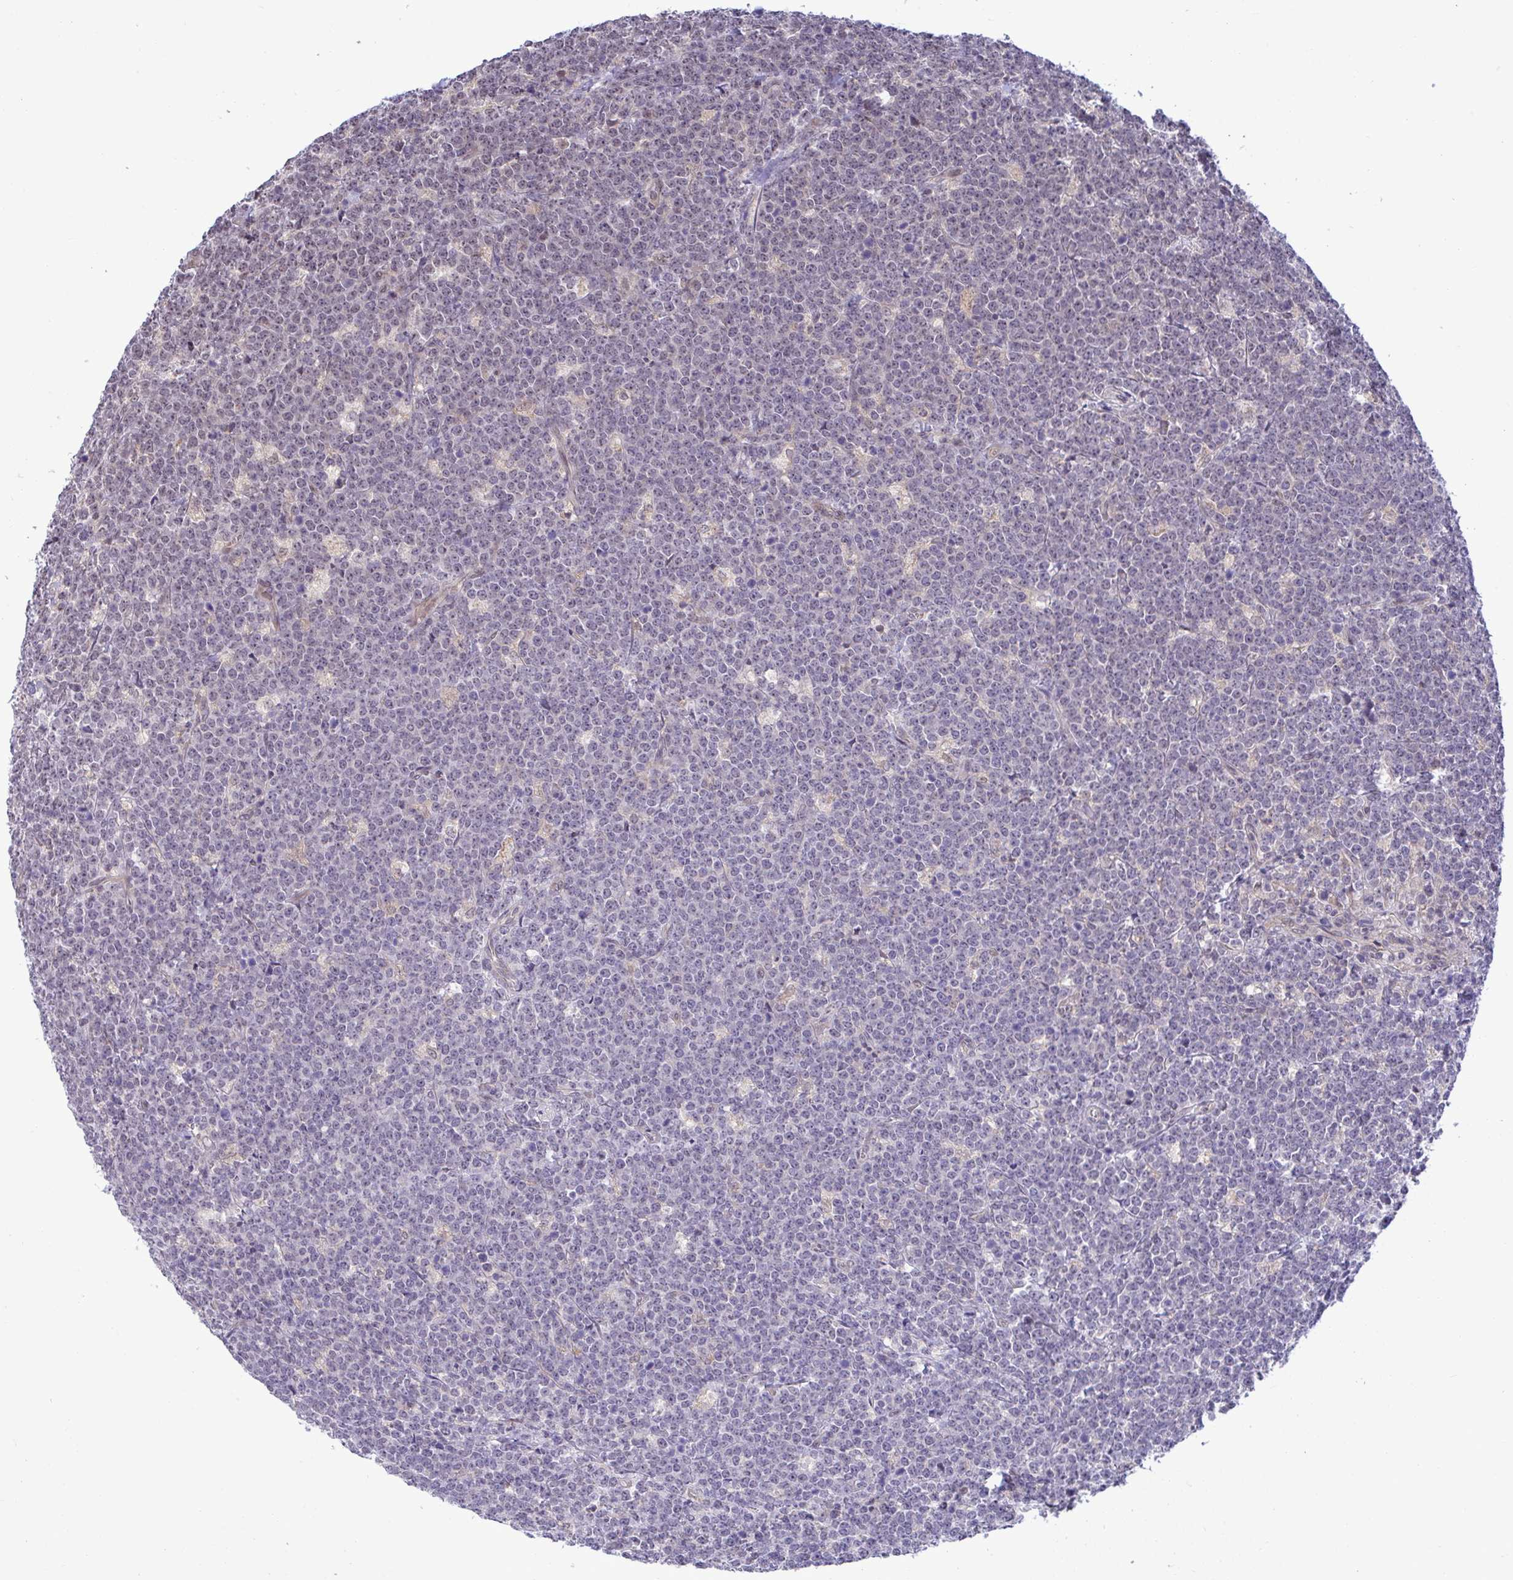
{"staining": {"intensity": "negative", "quantity": "none", "location": "none"}, "tissue": "lymphoma", "cell_type": "Tumor cells", "image_type": "cancer", "snomed": [{"axis": "morphology", "description": "Malignant lymphoma, non-Hodgkin's type, High grade"}, {"axis": "topography", "description": "Small intestine"}, {"axis": "topography", "description": "Colon"}], "caption": "Immunohistochemical staining of malignant lymphoma, non-Hodgkin's type (high-grade) demonstrates no significant expression in tumor cells. Brightfield microscopy of immunohistochemistry stained with DAB (3,3'-diaminobenzidine) (brown) and hematoxylin (blue), captured at high magnification.", "gene": "C9orf64", "patient": {"sex": "male", "age": 8}}